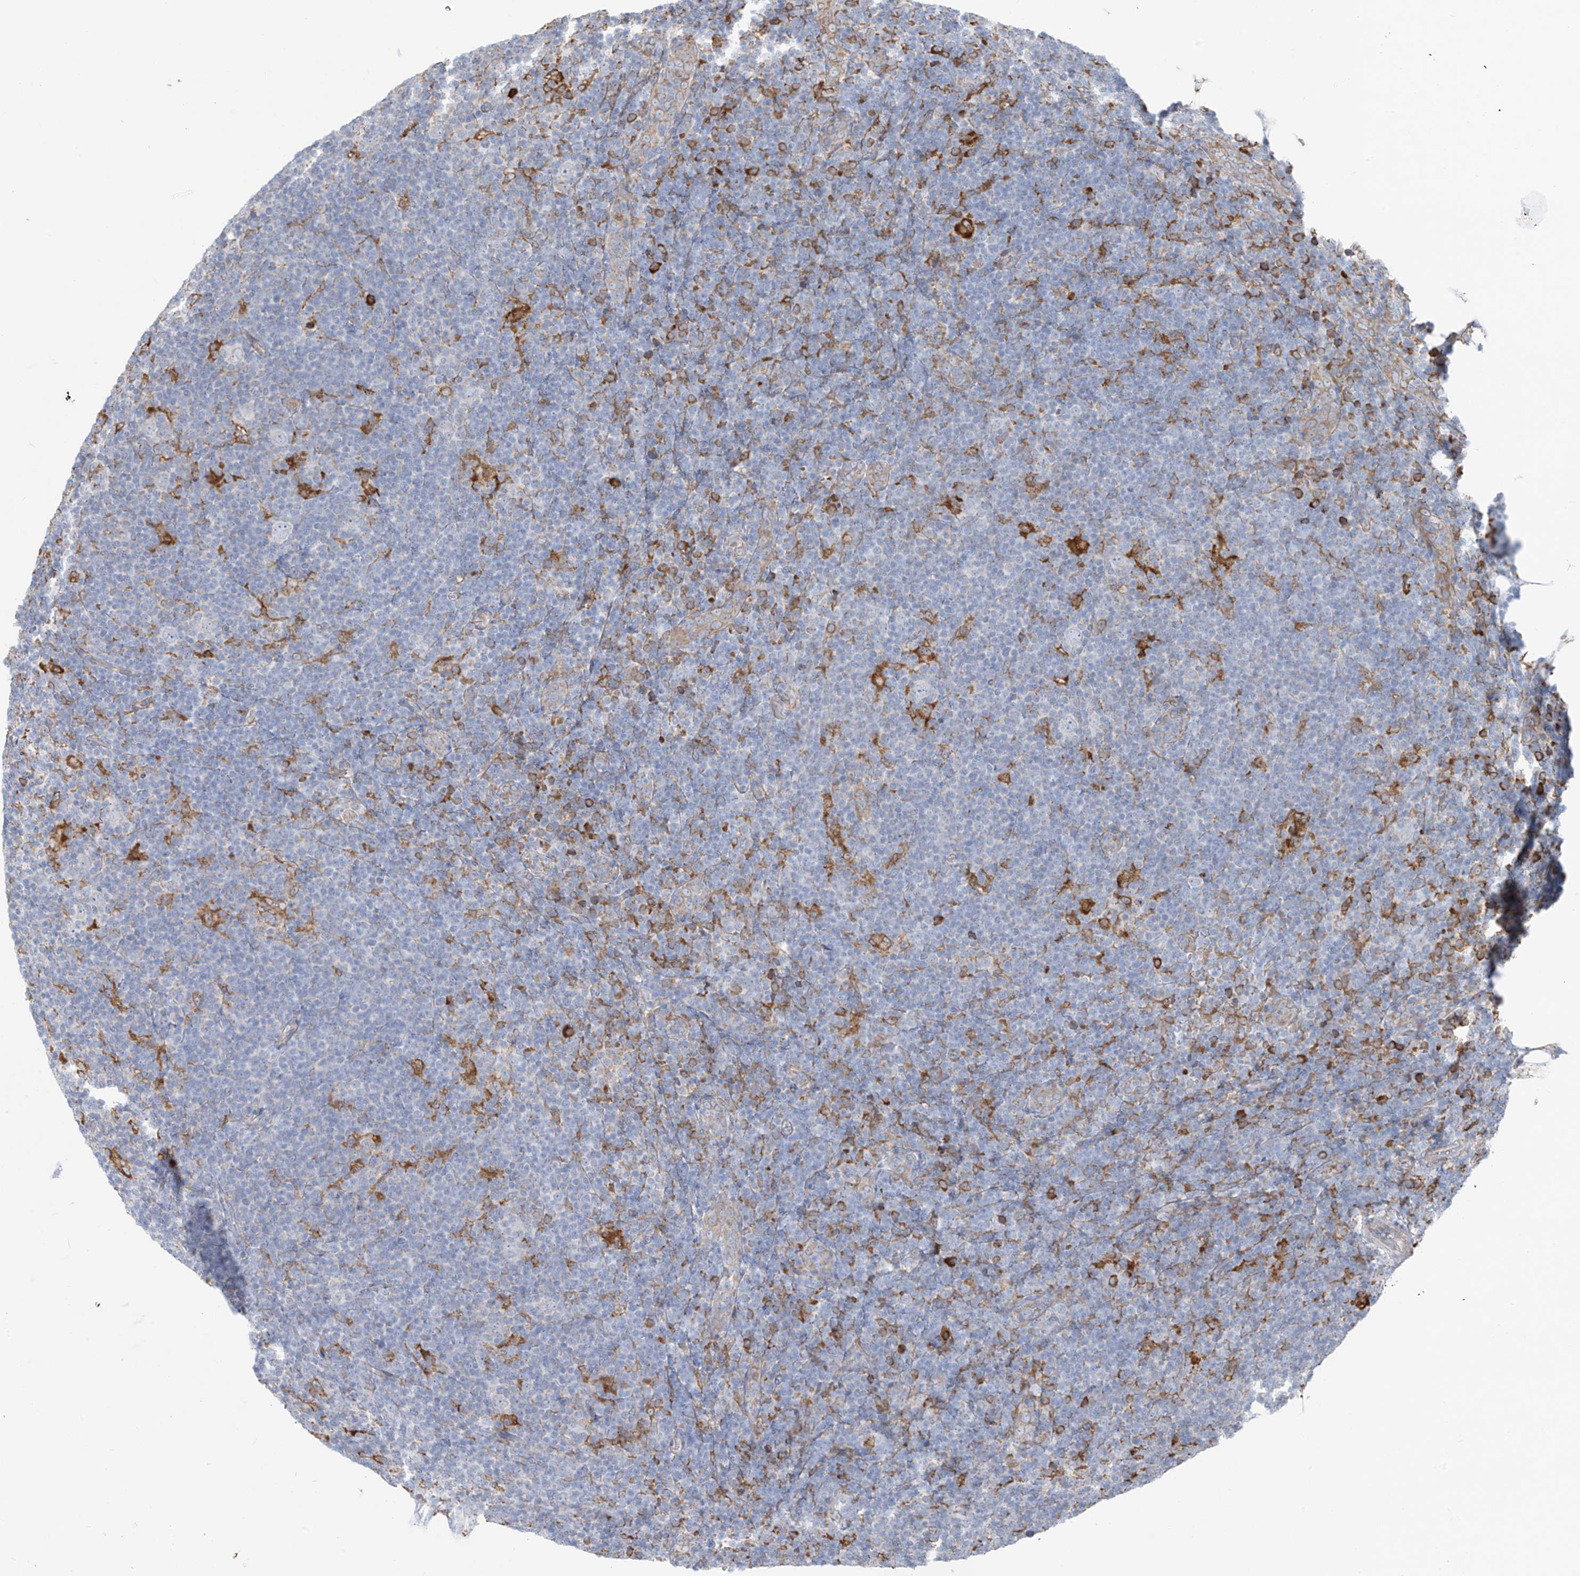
{"staining": {"intensity": "negative", "quantity": "none", "location": "none"}, "tissue": "lymphoma", "cell_type": "Tumor cells", "image_type": "cancer", "snomed": [{"axis": "morphology", "description": "Hodgkin's disease, NOS"}, {"axis": "topography", "description": "Lymph node"}], "caption": "This is a image of immunohistochemistry staining of Hodgkin's disease, which shows no staining in tumor cells.", "gene": "ZNF354C", "patient": {"sex": "female", "age": 57}}